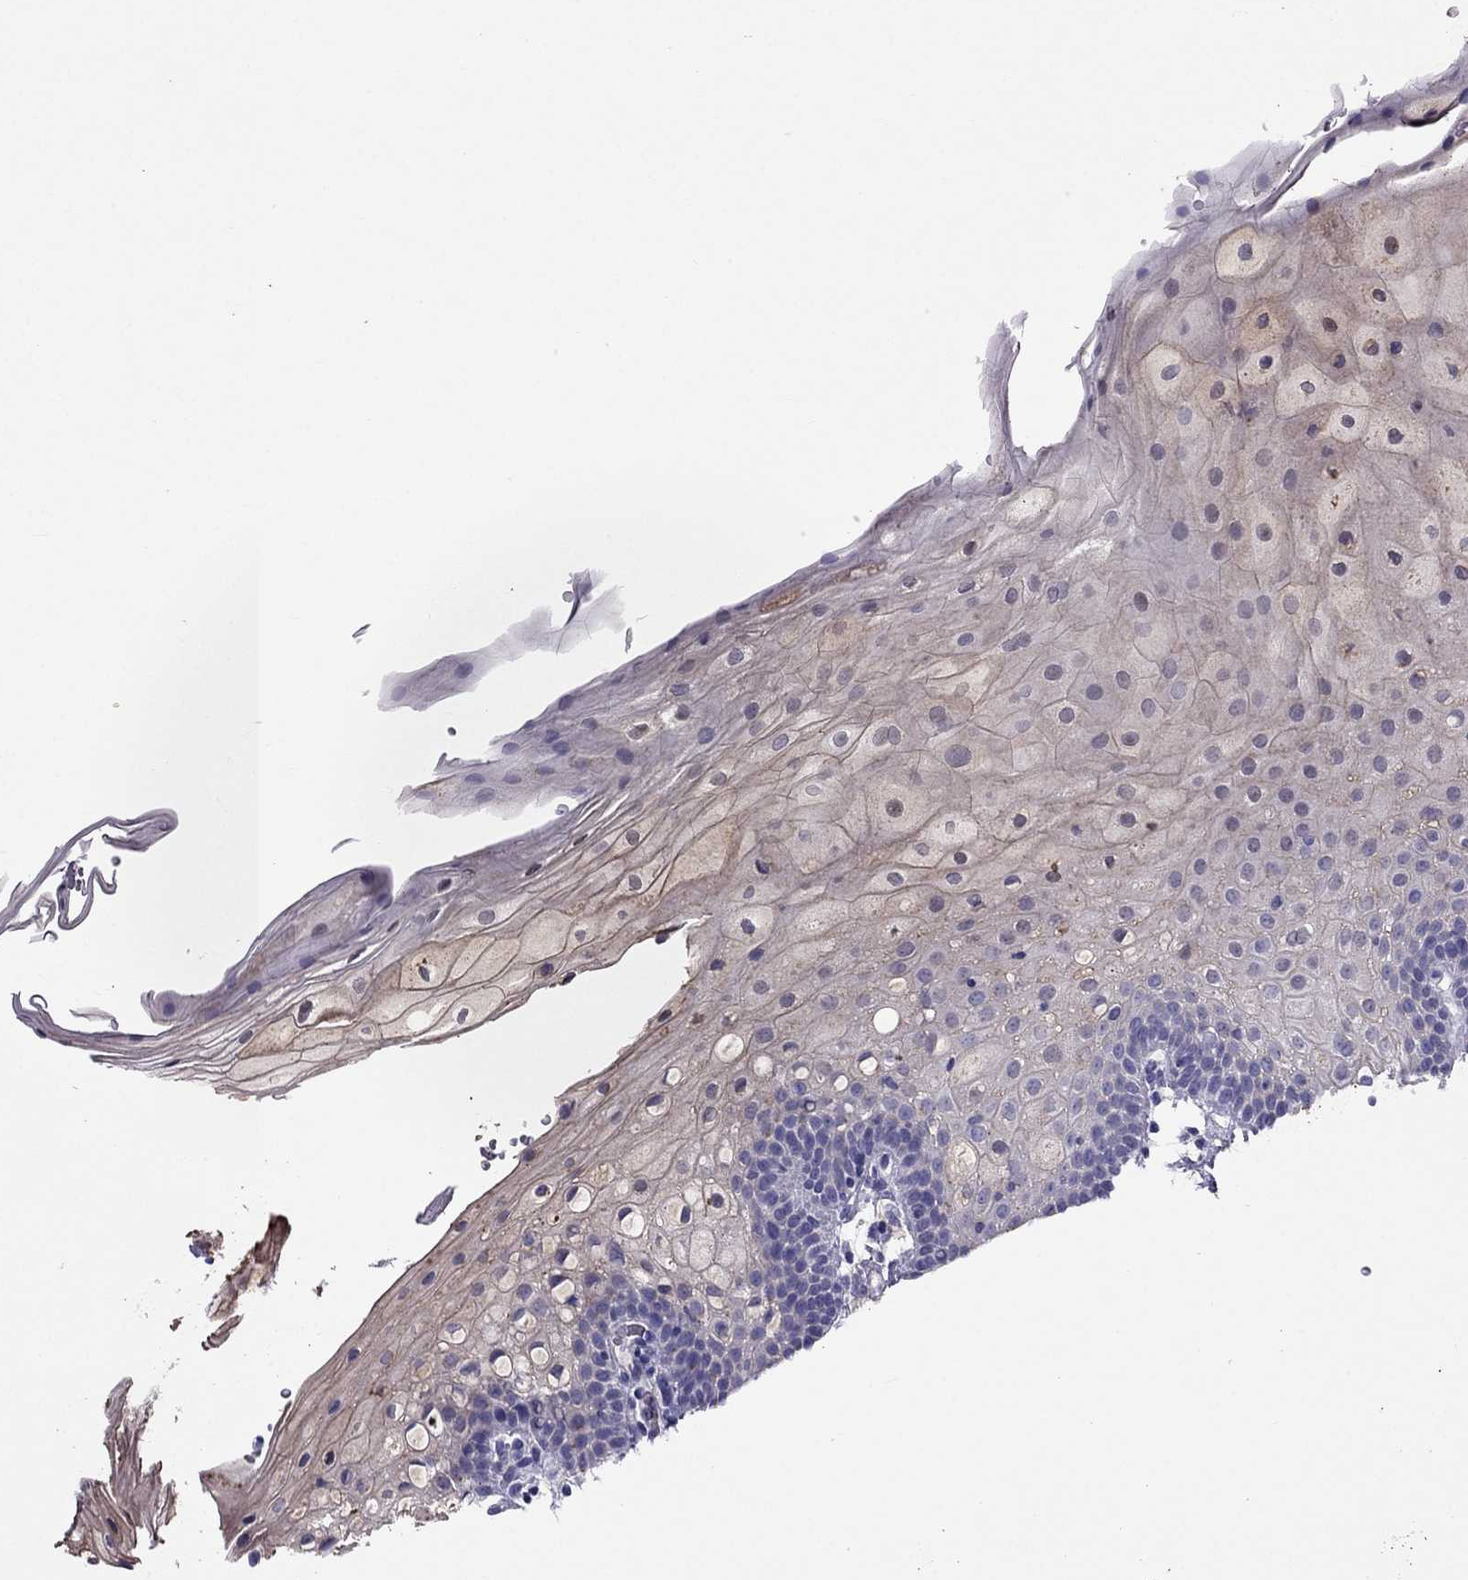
{"staining": {"intensity": "weak", "quantity": "25%-75%", "location": "cytoplasmic/membranous"}, "tissue": "oral mucosa", "cell_type": "Squamous epithelial cells", "image_type": "normal", "snomed": [{"axis": "morphology", "description": "Normal tissue, NOS"}, {"axis": "topography", "description": "Oral tissue"}, {"axis": "topography", "description": "Tounge, NOS"}], "caption": "Immunohistochemical staining of unremarkable human oral mucosa displays 25%-75% levels of weak cytoplasmic/membranous protein expression in about 25%-75% of squamous epithelial cells. (DAB IHC with brightfield microscopy, high magnification).", "gene": "TBC1D21", "patient": {"sex": "female", "age": 83}}